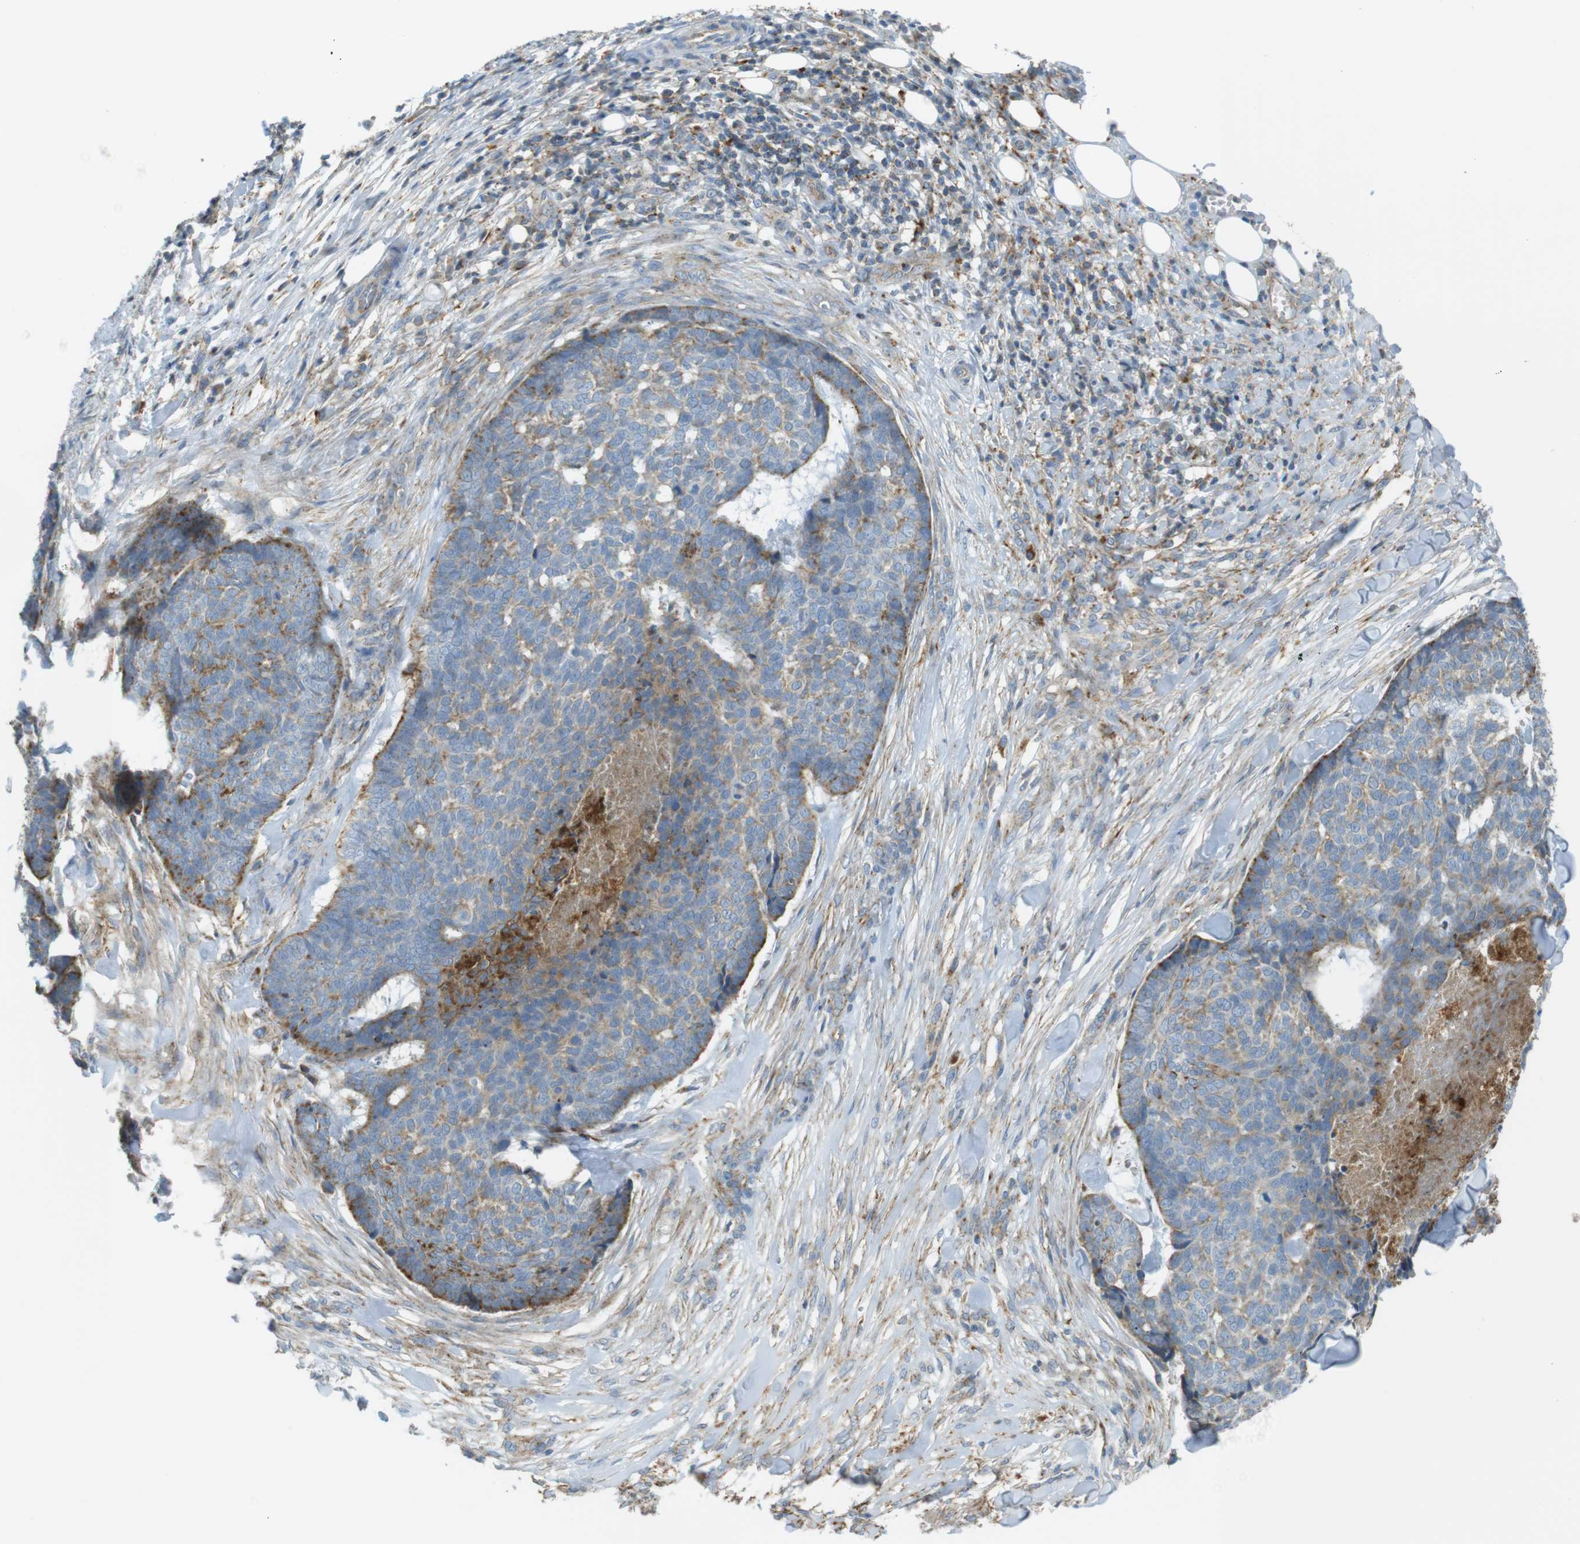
{"staining": {"intensity": "moderate", "quantity": "25%-75%", "location": "cytoplasmic/membranous"}, "tissue": "skin cancer", "cell_type": "Tumor cells", "image_type": "cancer", "snomed": [{"axis": "morphology", "description": "Basal cell carcinoma"}, {"axis": "topography", "description": "Skin"}], "caption": "Immunohistochemical staining of human skin basal cell carcinoma displays moderate cytoplasmic/membranous protein expression in about 25%-75% of tumor cells. (DAB (3,3'-diaminobenzidine) = brown stain, brightfield microscopy at high magnification).", "gene": "LAMP1", "patient": {"sex": "male", "age": 84}}